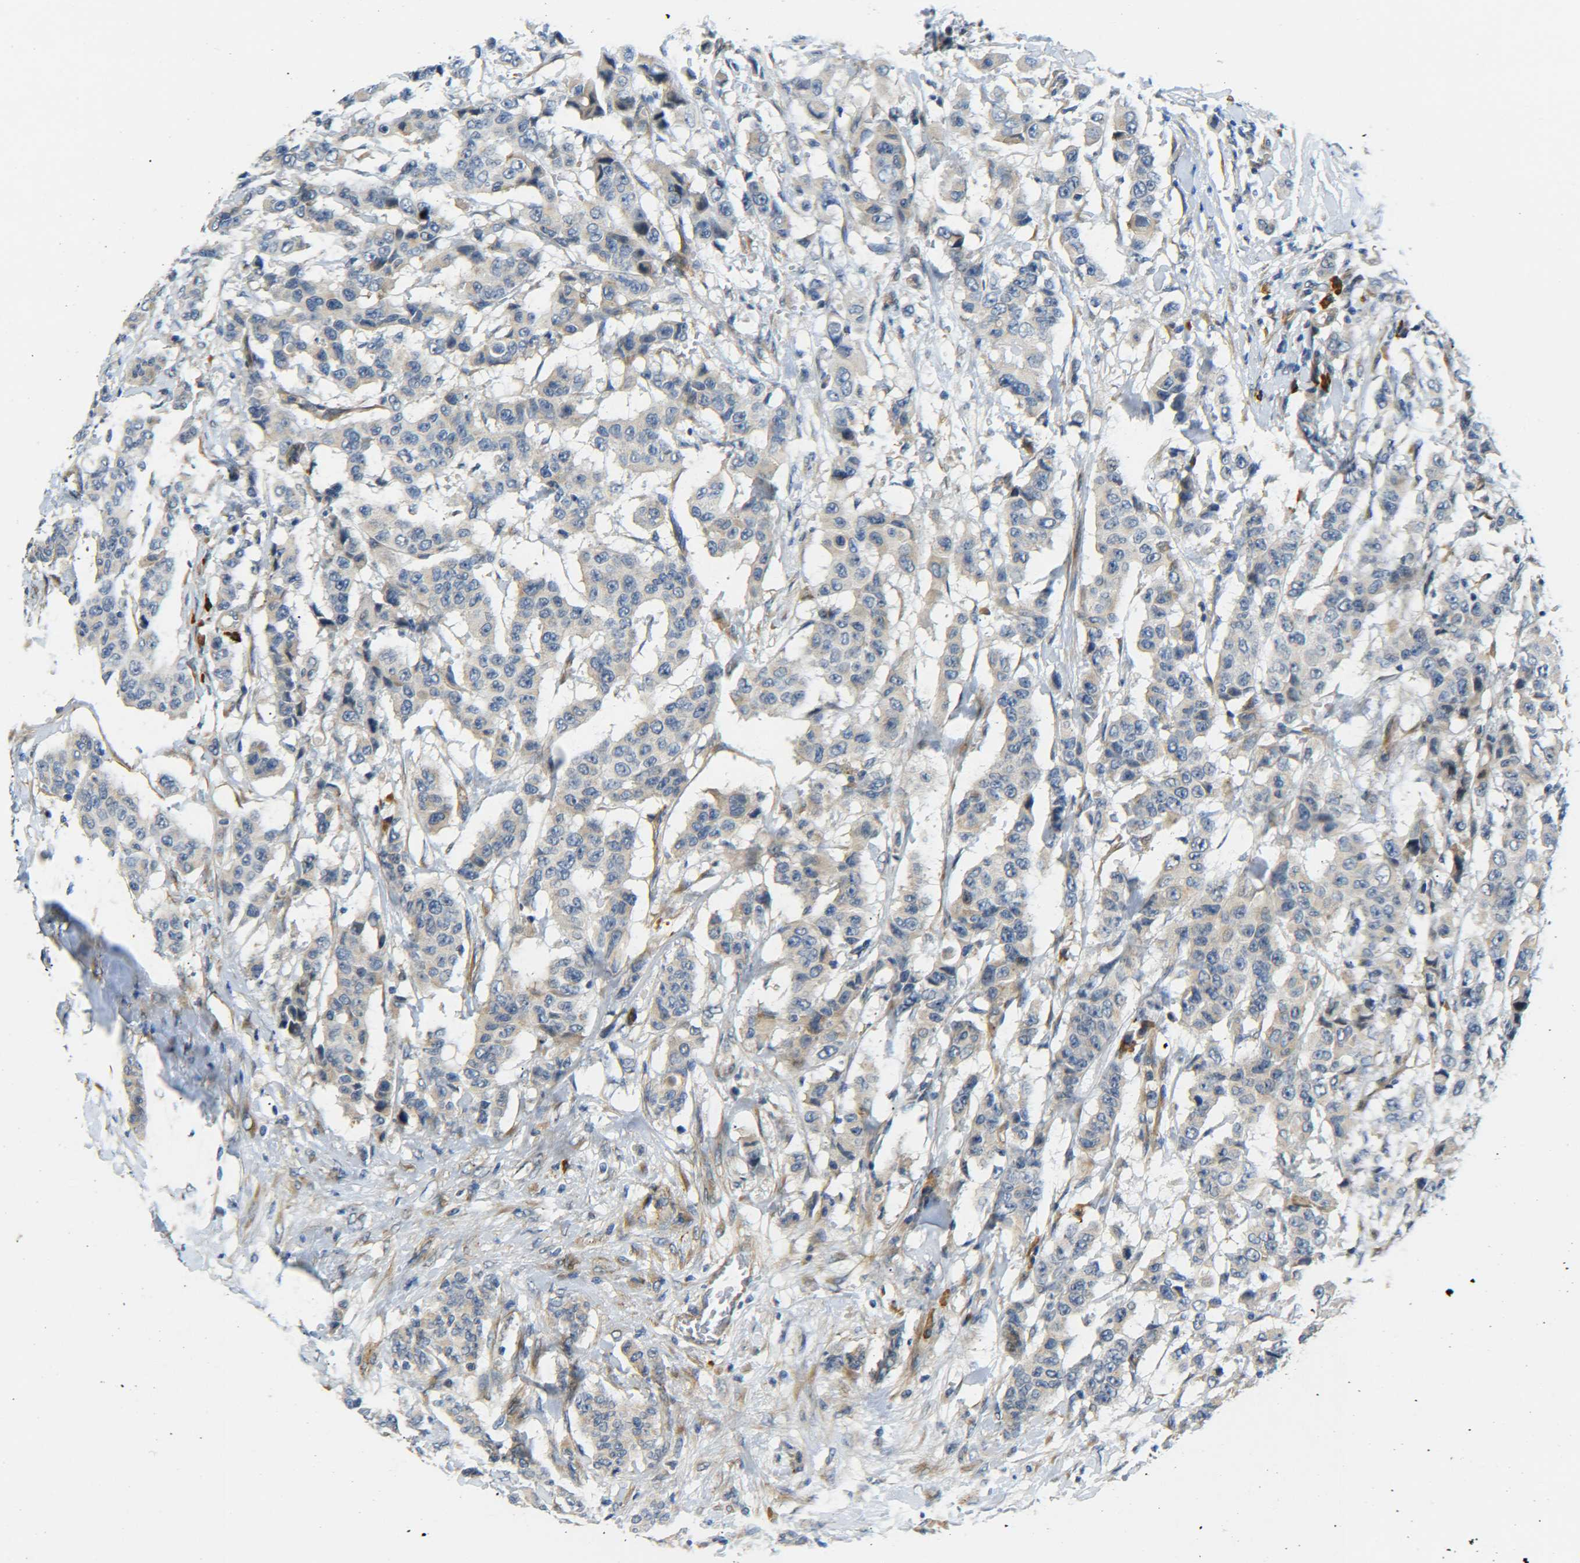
{"staining": {"intensity": "weak", "quantity": "25%-75%", "location": "cytoplasmic/membranous"}, "tissue": "breast cancer", "cell_type": "Tumor cells", "image_type": "cancer", "snomed": [{"axis": "morphology", "description": "Duct carcinoma"}, {"axis": "topography", "description": "Breast"}], "caption": "A histopathology image of human intraductal carcinoma (breast) stained for a protein shows weak cytoplasmic/membranous brown staining in tumor cells. The staining is performed using DAB brown chromogen to label protein expression. The nuclei are counter-stained blue using hematoxylin.", "gene": "MEIS1", "patient": {"sex": "female", "age": 40}}